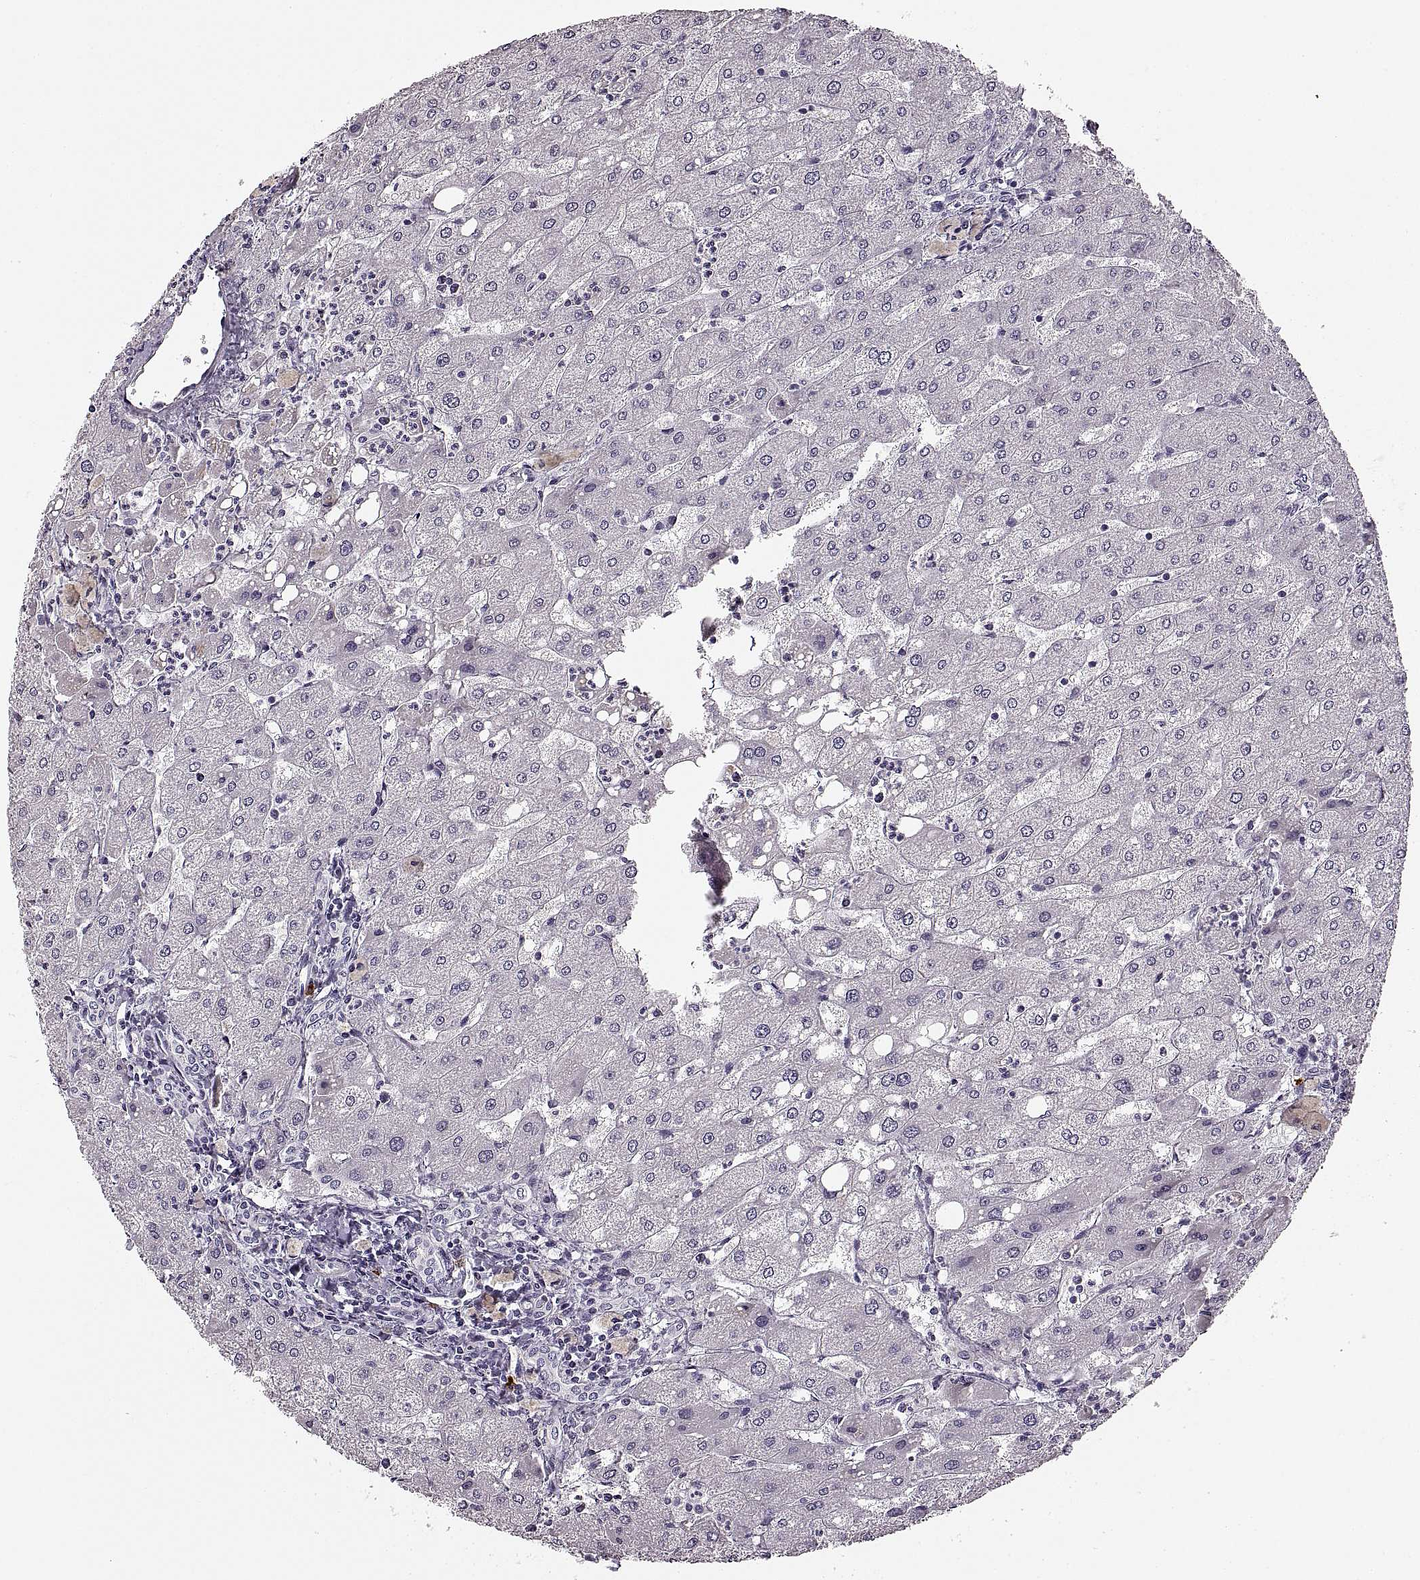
{"staining": {"intensity": "negative", "quantity": "none", "location": "none"}, "tissue": "liver", "cell_type": "Cholangiocytes", "image_type": "normal", "snomed": [{"axis": "morphology", "description": "Normal tissue, NOS"}, {"axis": "topography", "description": "Liver"}], "caption": "Cholangiocytes show no significant staining in benign liver.", "gene": "CNTN1", "patient": {"sex": "male", "age": 67}}